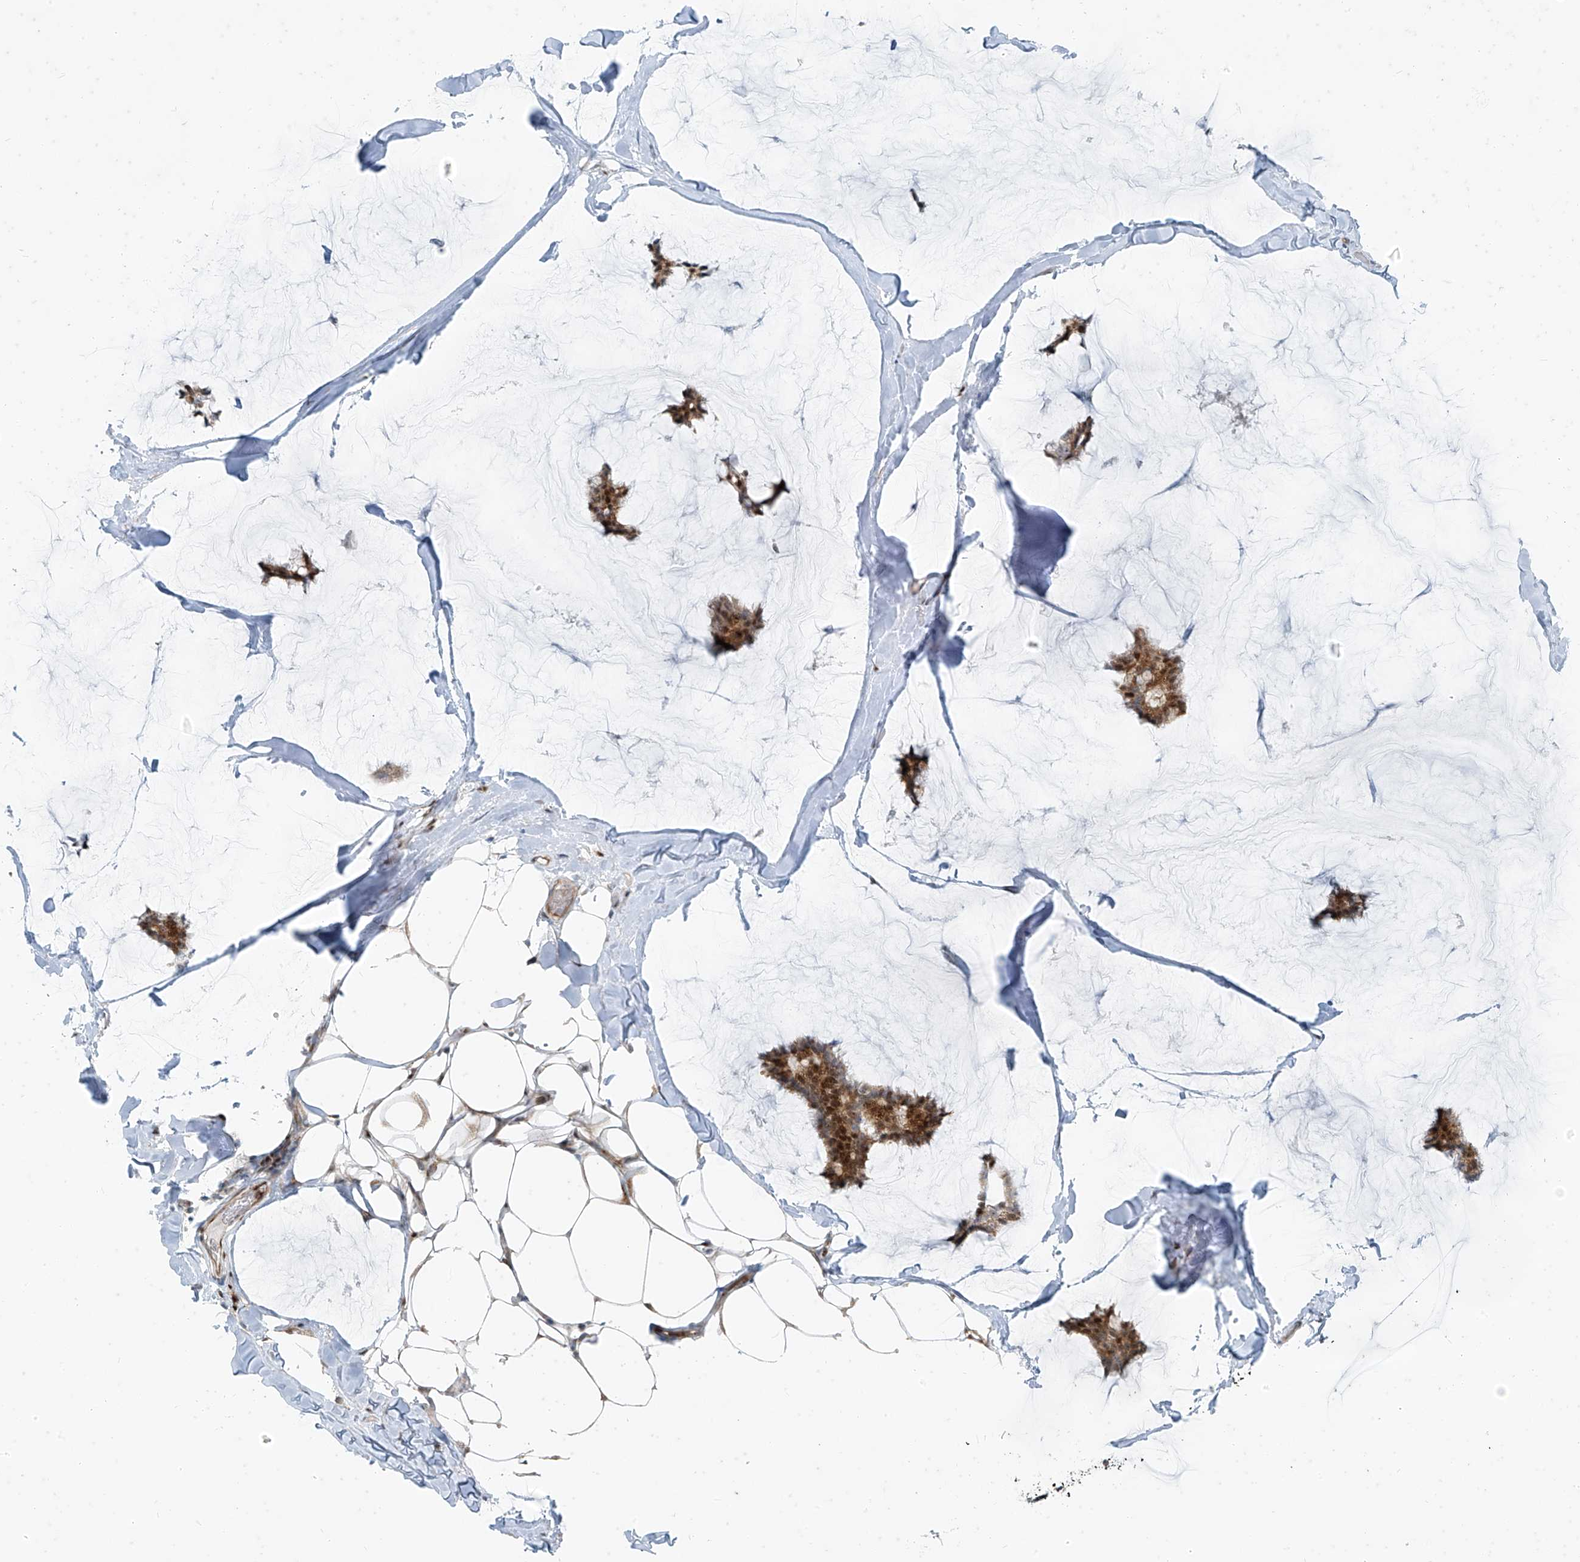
{"staining": {"intensity": "moderate", "quantity": ">75%", "location": "cytoplasmic/membranous,nuclear"}, "tissue": "breast cancer", "cell_type": "Tumor cells", "image_type": "cancer", "snomed": [{"axis": "morphology", "description": "Duct carcinoma"}, {"axis": "topography", "description": "Breast"}], "caption": "High-magnification brightfield microscopy of breast cancer (invasive ductal carcinoma) stained with DAB (3,3'-diaminobenzidine) (brown) and counterstained with hematoxylin (blue). tumor cells exhibit moderate cytoplasmic/membranous and nuclear positivity is appreciated in approximately>75% of cells.", "gene": "PPCS", "patient": {"sex": "female", "age": 93}}